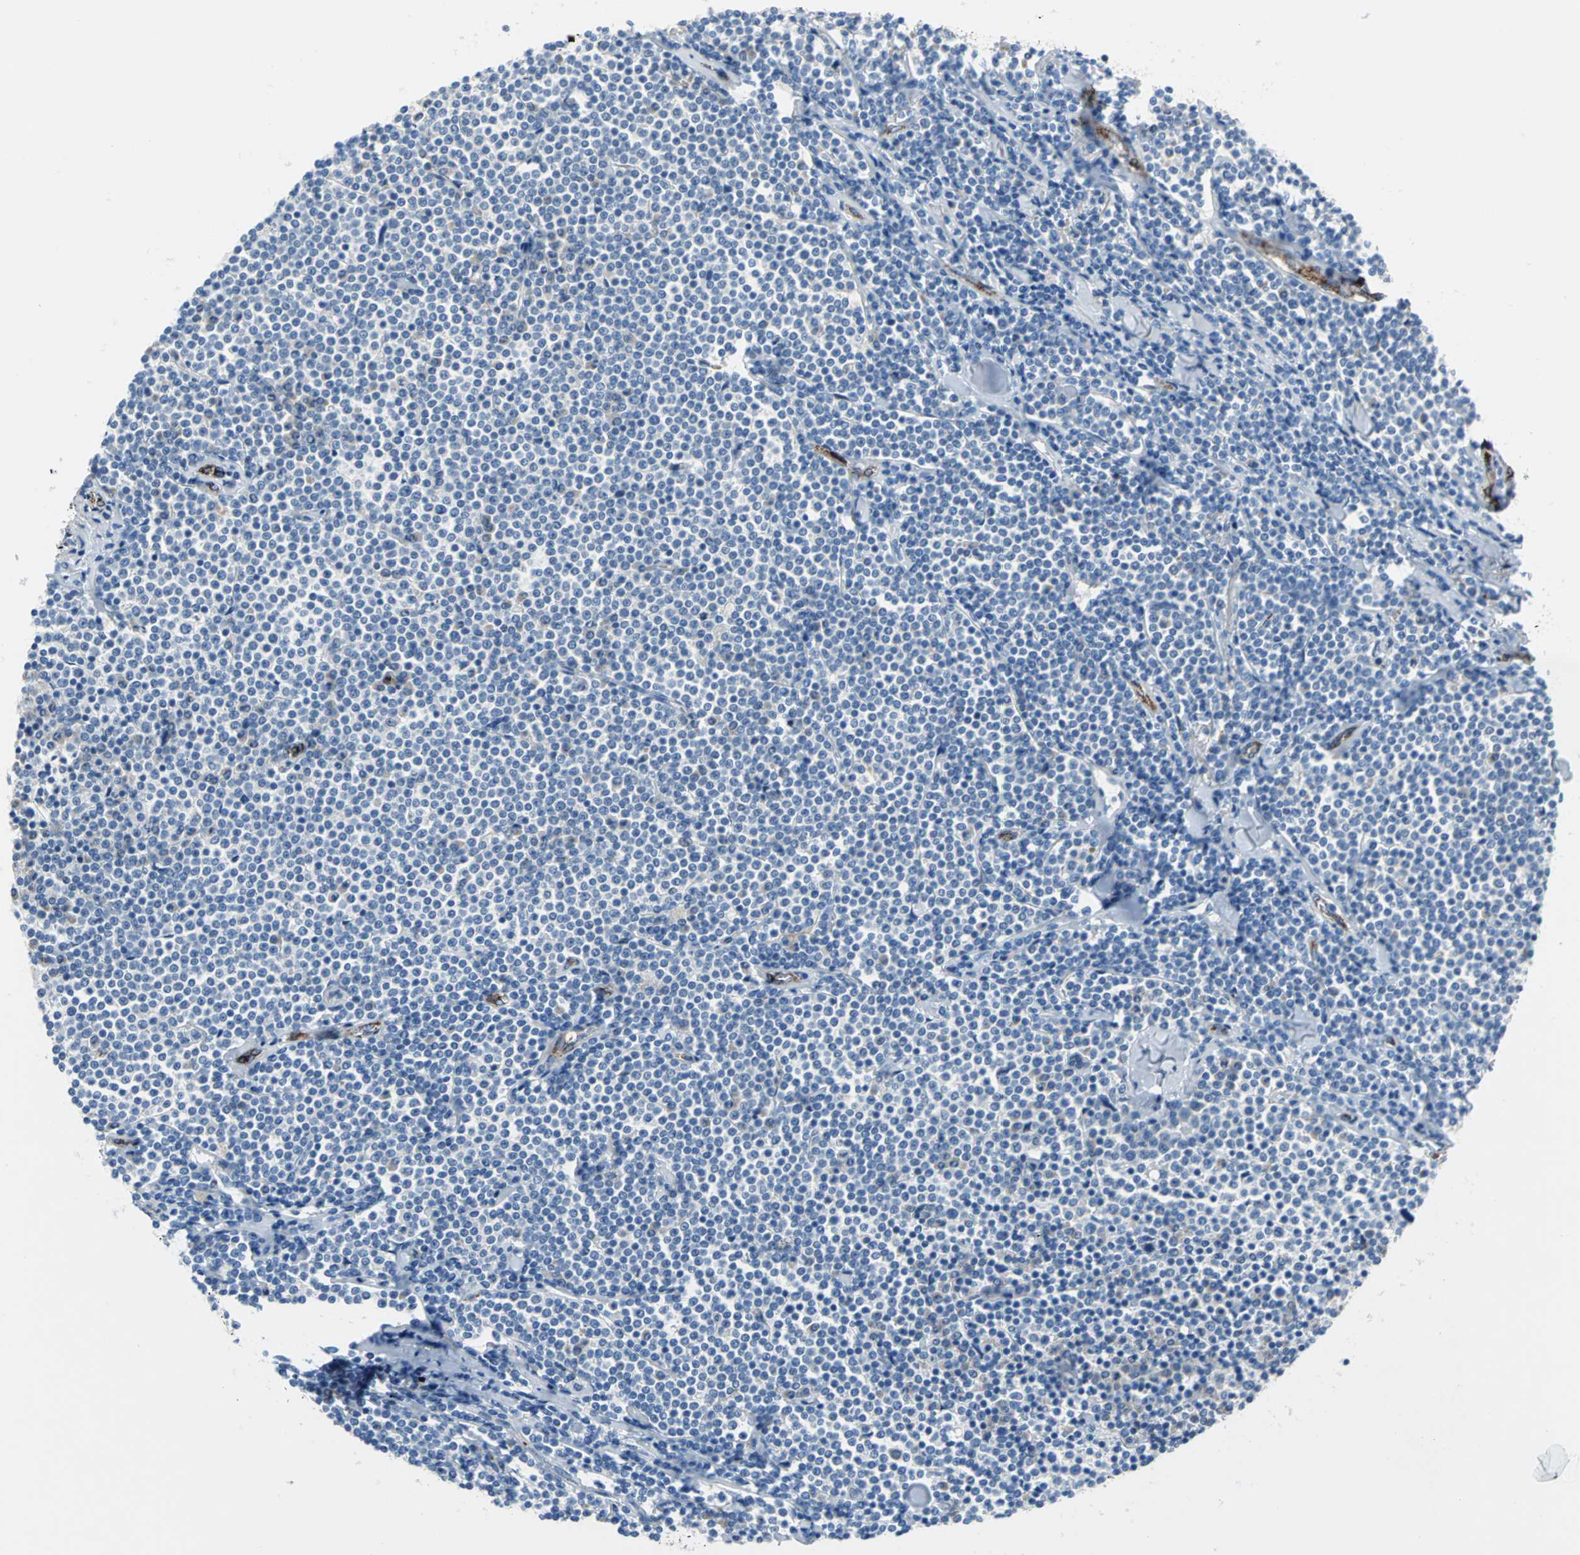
{"staining": {"intensity": "negative", "quantity": "none", "location": "none"}, "tissue": "lymphoma", "cell_type": "Tumor cells", "image_type": "cancer", "snomed": [{"axis": "morphology", "description": "Malignant lymphoma, non-Hodgkin's type, Low grade"}, {"axis": "topography", "description": "Soft tissue"}], "caption": "Tumor cells are negative for protein expression in human lymphoma. The staining is performed using DAB (3,3'-diaminobenzidine) brown chromogen with nuclei counter-stained in using hematoxylin.", "gene": "SELP", "patient": {"sex": "male", "age": 92}}